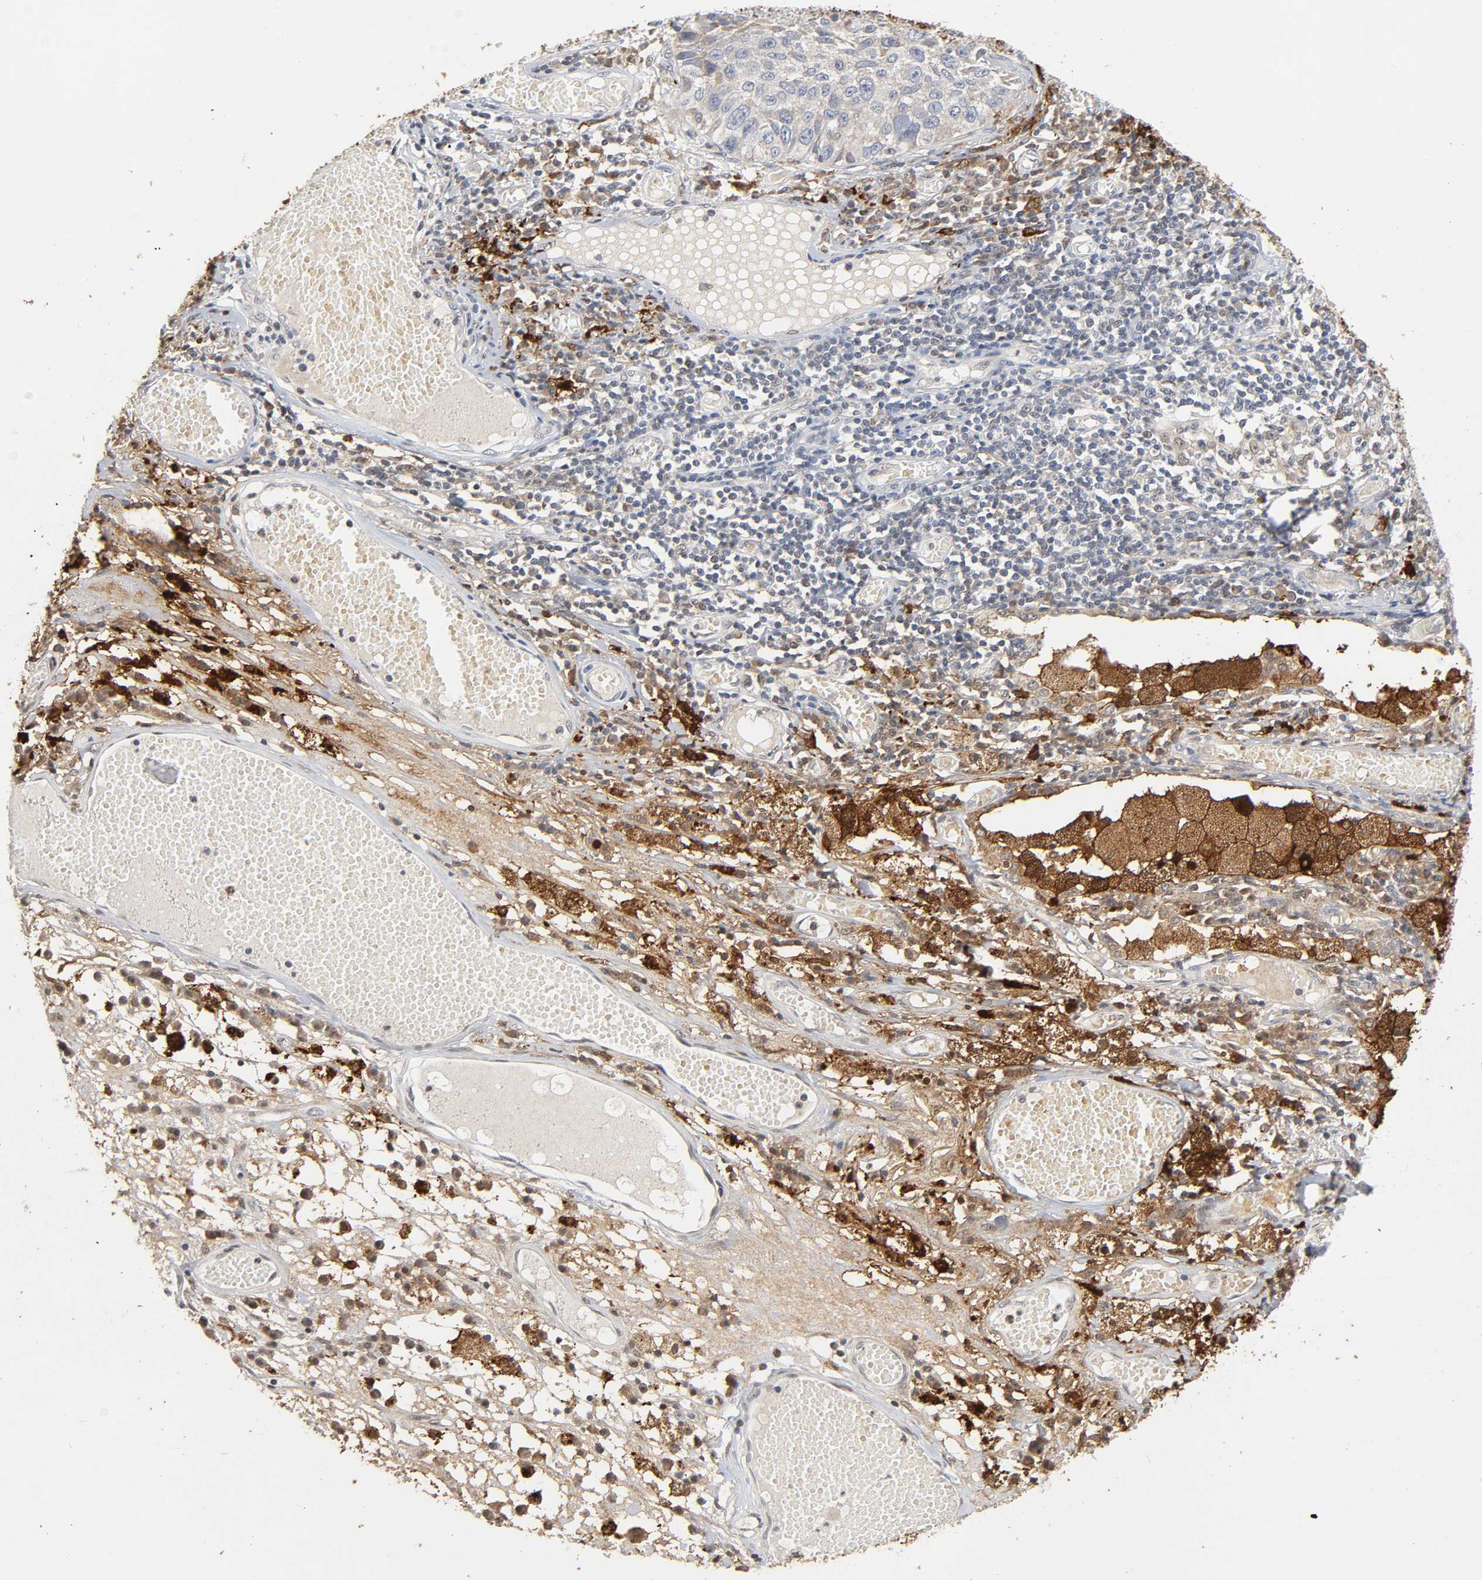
{"staining": {"intensity": "weak", "quantity": ">75%", "location": "cytoplasmic/membranous"}, "tissue": "lung cancer", "cell_type": "Tumor cells", "image_type": "cancer", "snomed": [{"axis": "morphology", "description": "Squamous cell carcinoma, NOS"}, {"axis": "topography", "description": "Lung"}], "caption": "Lung cancer (squamous cell carcinoma) stained with a protein marker exhibits weak staining in tumor cells.", "gene": "KAT2B", "patient": {"sex": "male", "age": 71}}